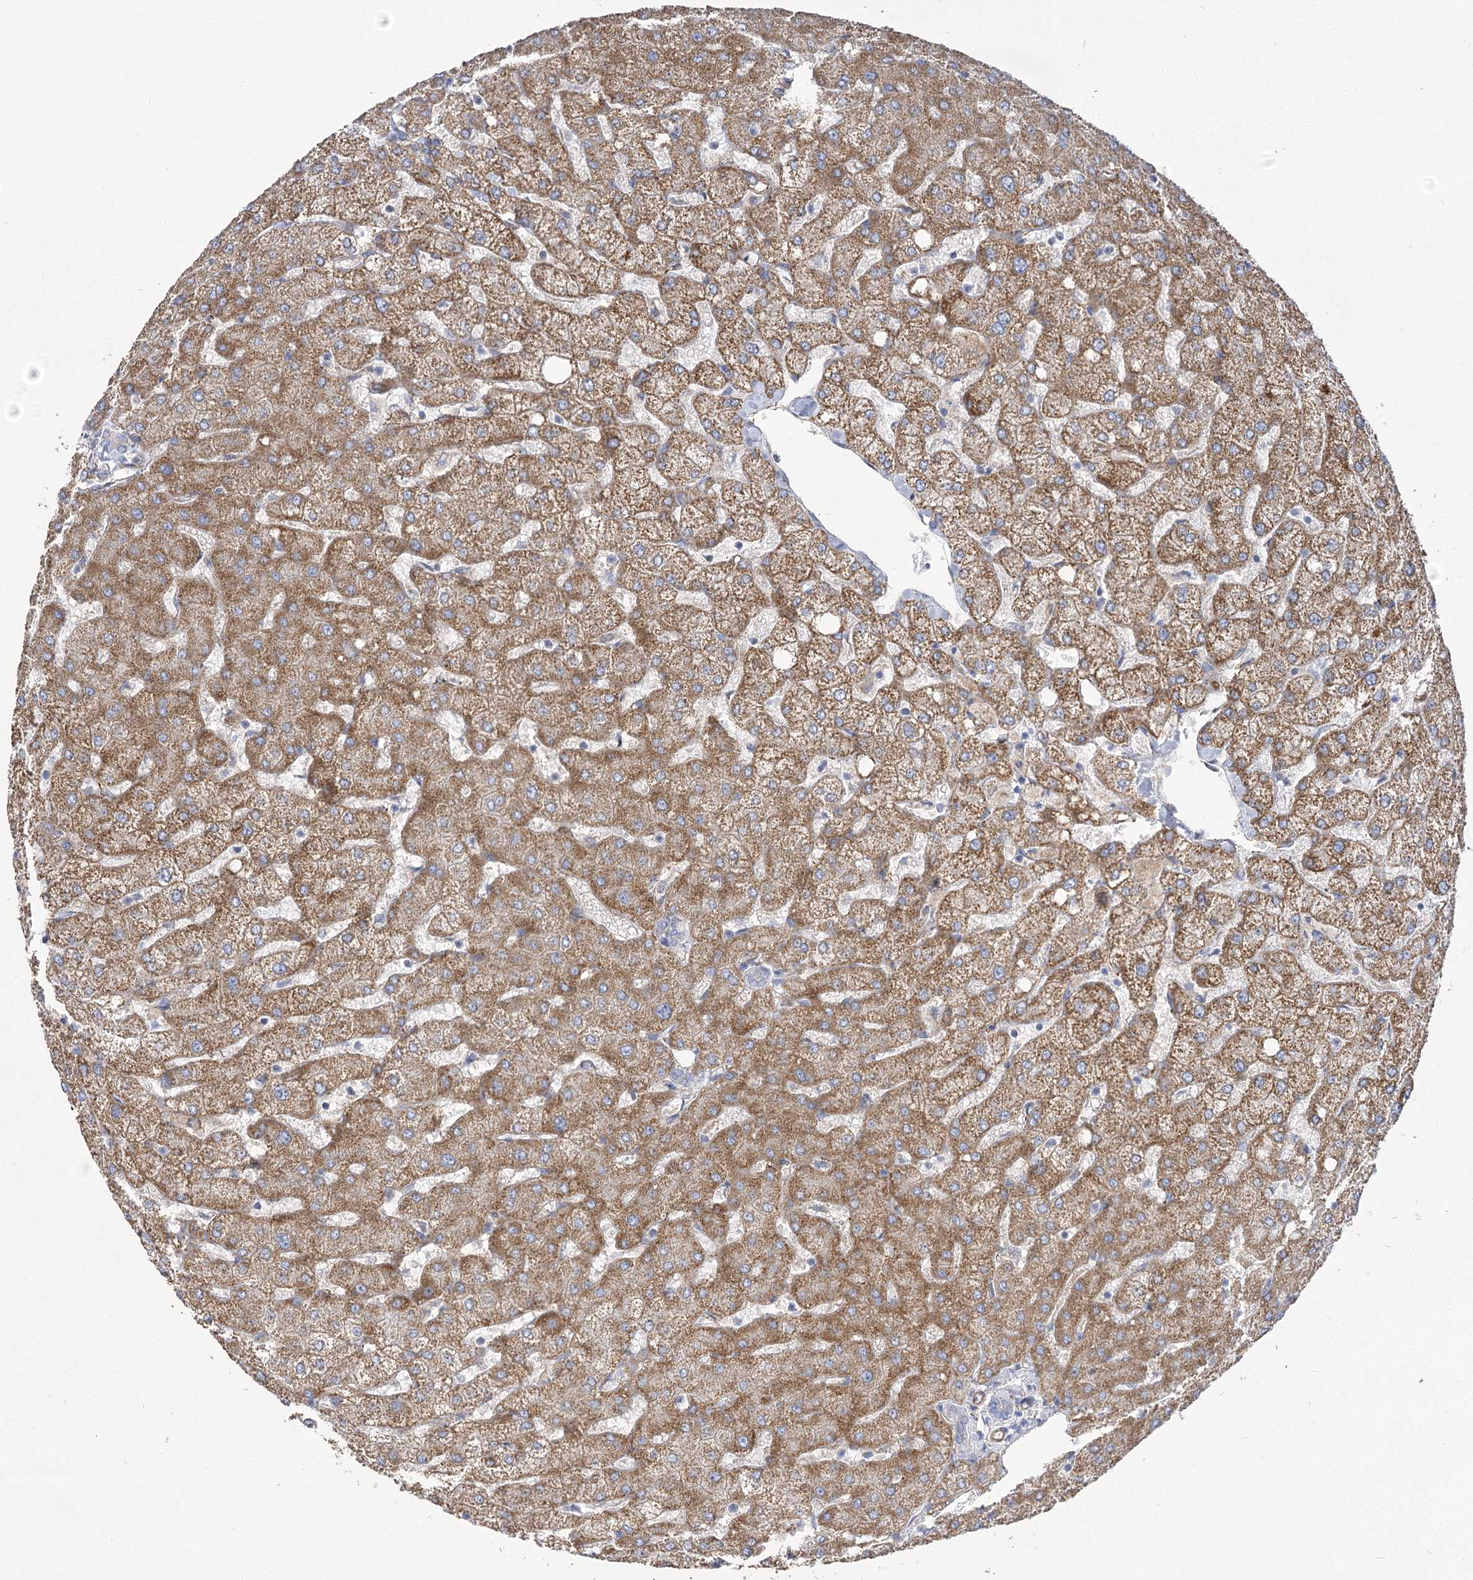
{"staining": {"intensity": "negative", "quantity": "none", "location": "none"}, "tissue": "liver", "cell_type": "Cholangiocytes", "image_type": "normal", "snomed": [{"axis": "morphology", "description": "Normal tissue, NOS"}, {"axis": "topography", "description": "Liver"}], "caption": "Liver was stained to show a protein in brown. There is no significant expression in cholangiocytes. (DAB (3,3'-diaminobenzidine) immunohistochemistry visualized using brightfield microscopy, high magnification).", "gene": "RMDN2", "patient": {"sex": "female", "age": 54}}